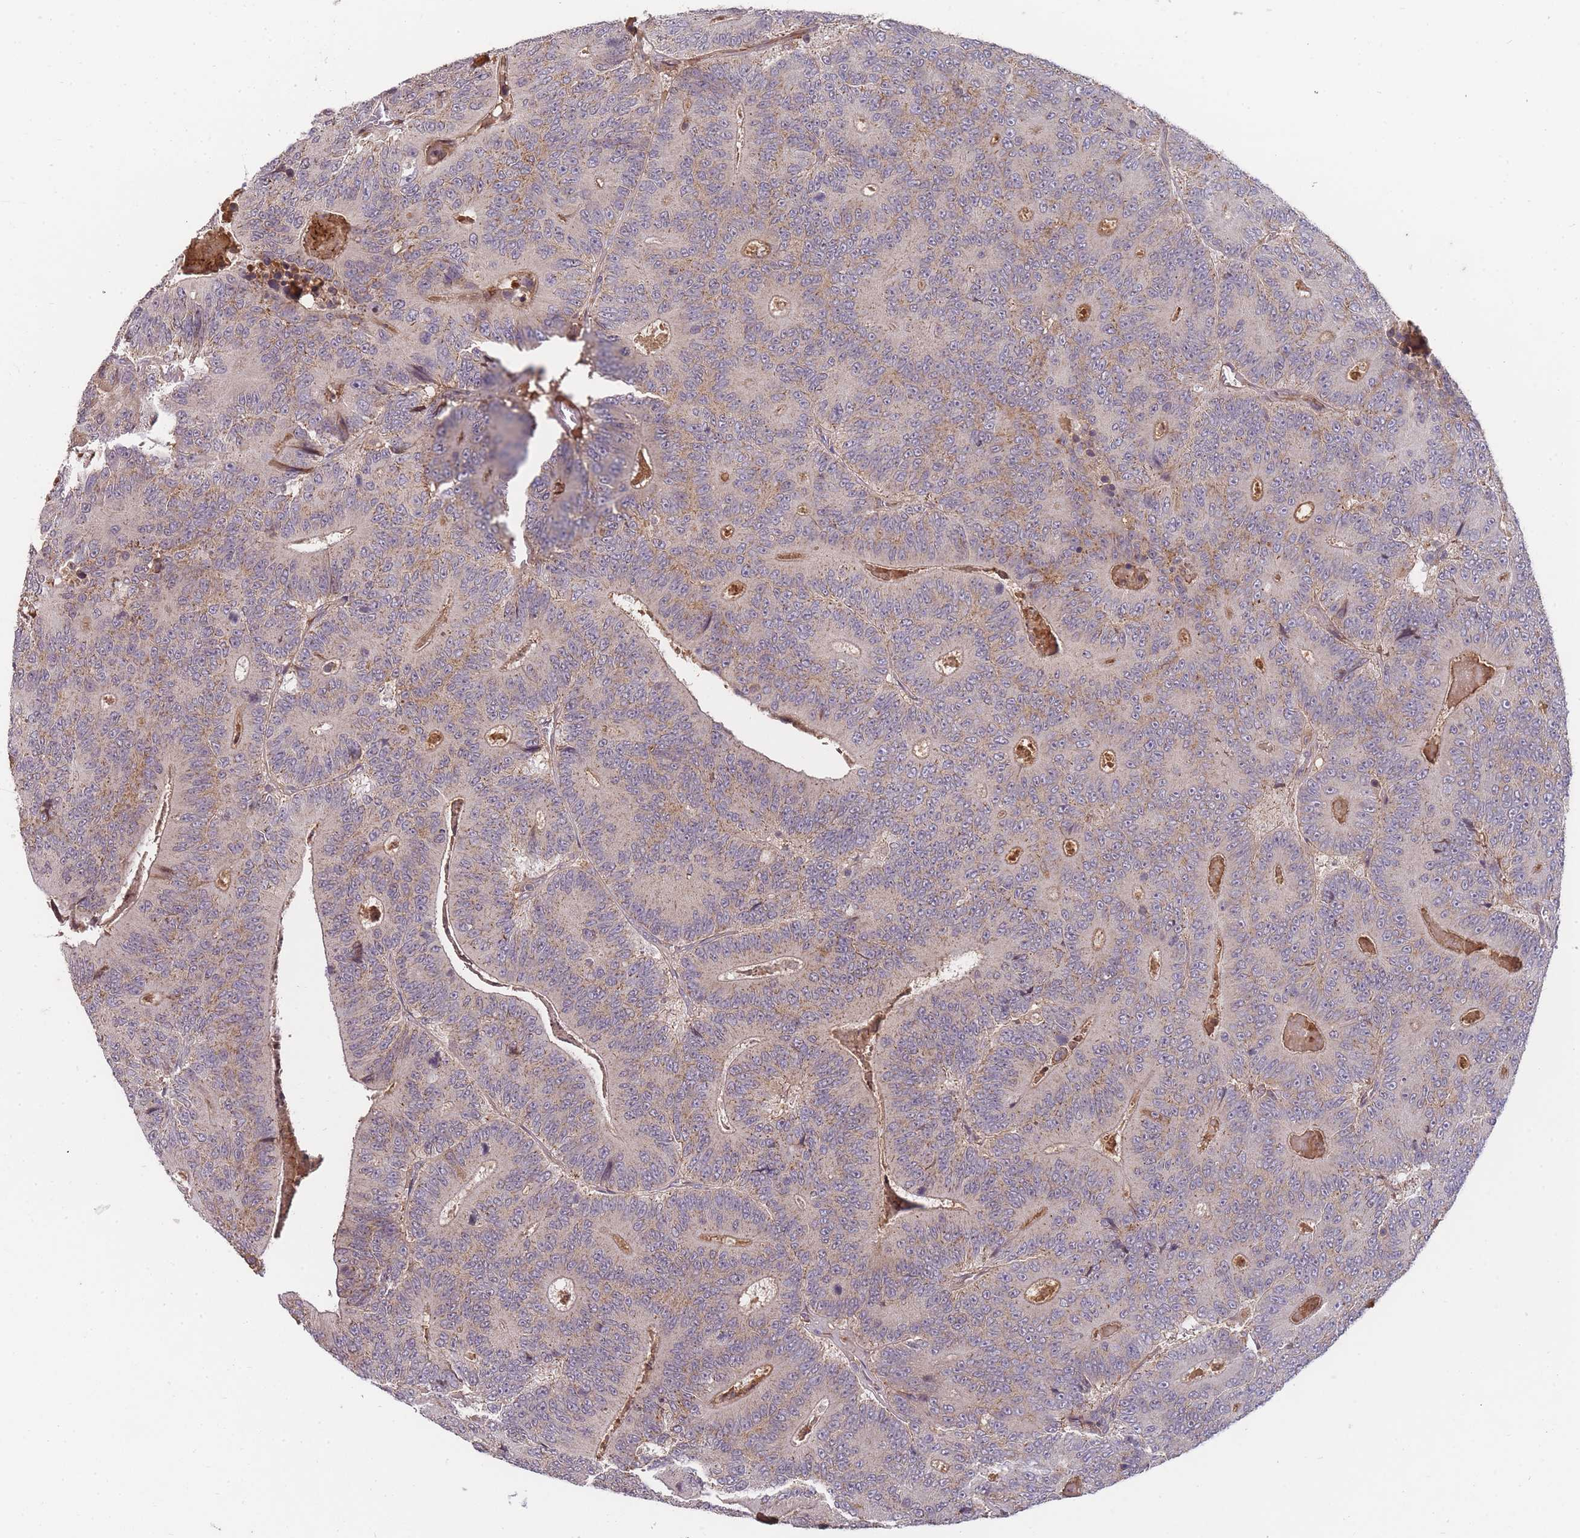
{"staining": {"intensity": "weak", "quantity": "25%-75%", "location": "cytoplasmic/membranous"}, "tissue": "colorectal cancer", "cell_type": "Tumor cells", "image_type": "cancer", "snomed": [{"axis": "morphology", "description": "Adenocarcinoma, NOS"}, {"axis": "topography", "description": "Colon"}], "caption": "Human colorectal adenocarcinoma stained for a protein (brown) exhibits weak cytoplasmic/membranous positive positivity in approximately 25%-75% of tumor cells.", "gene": "RALGDS", "patient": {"sex": "male", "age": 83}}